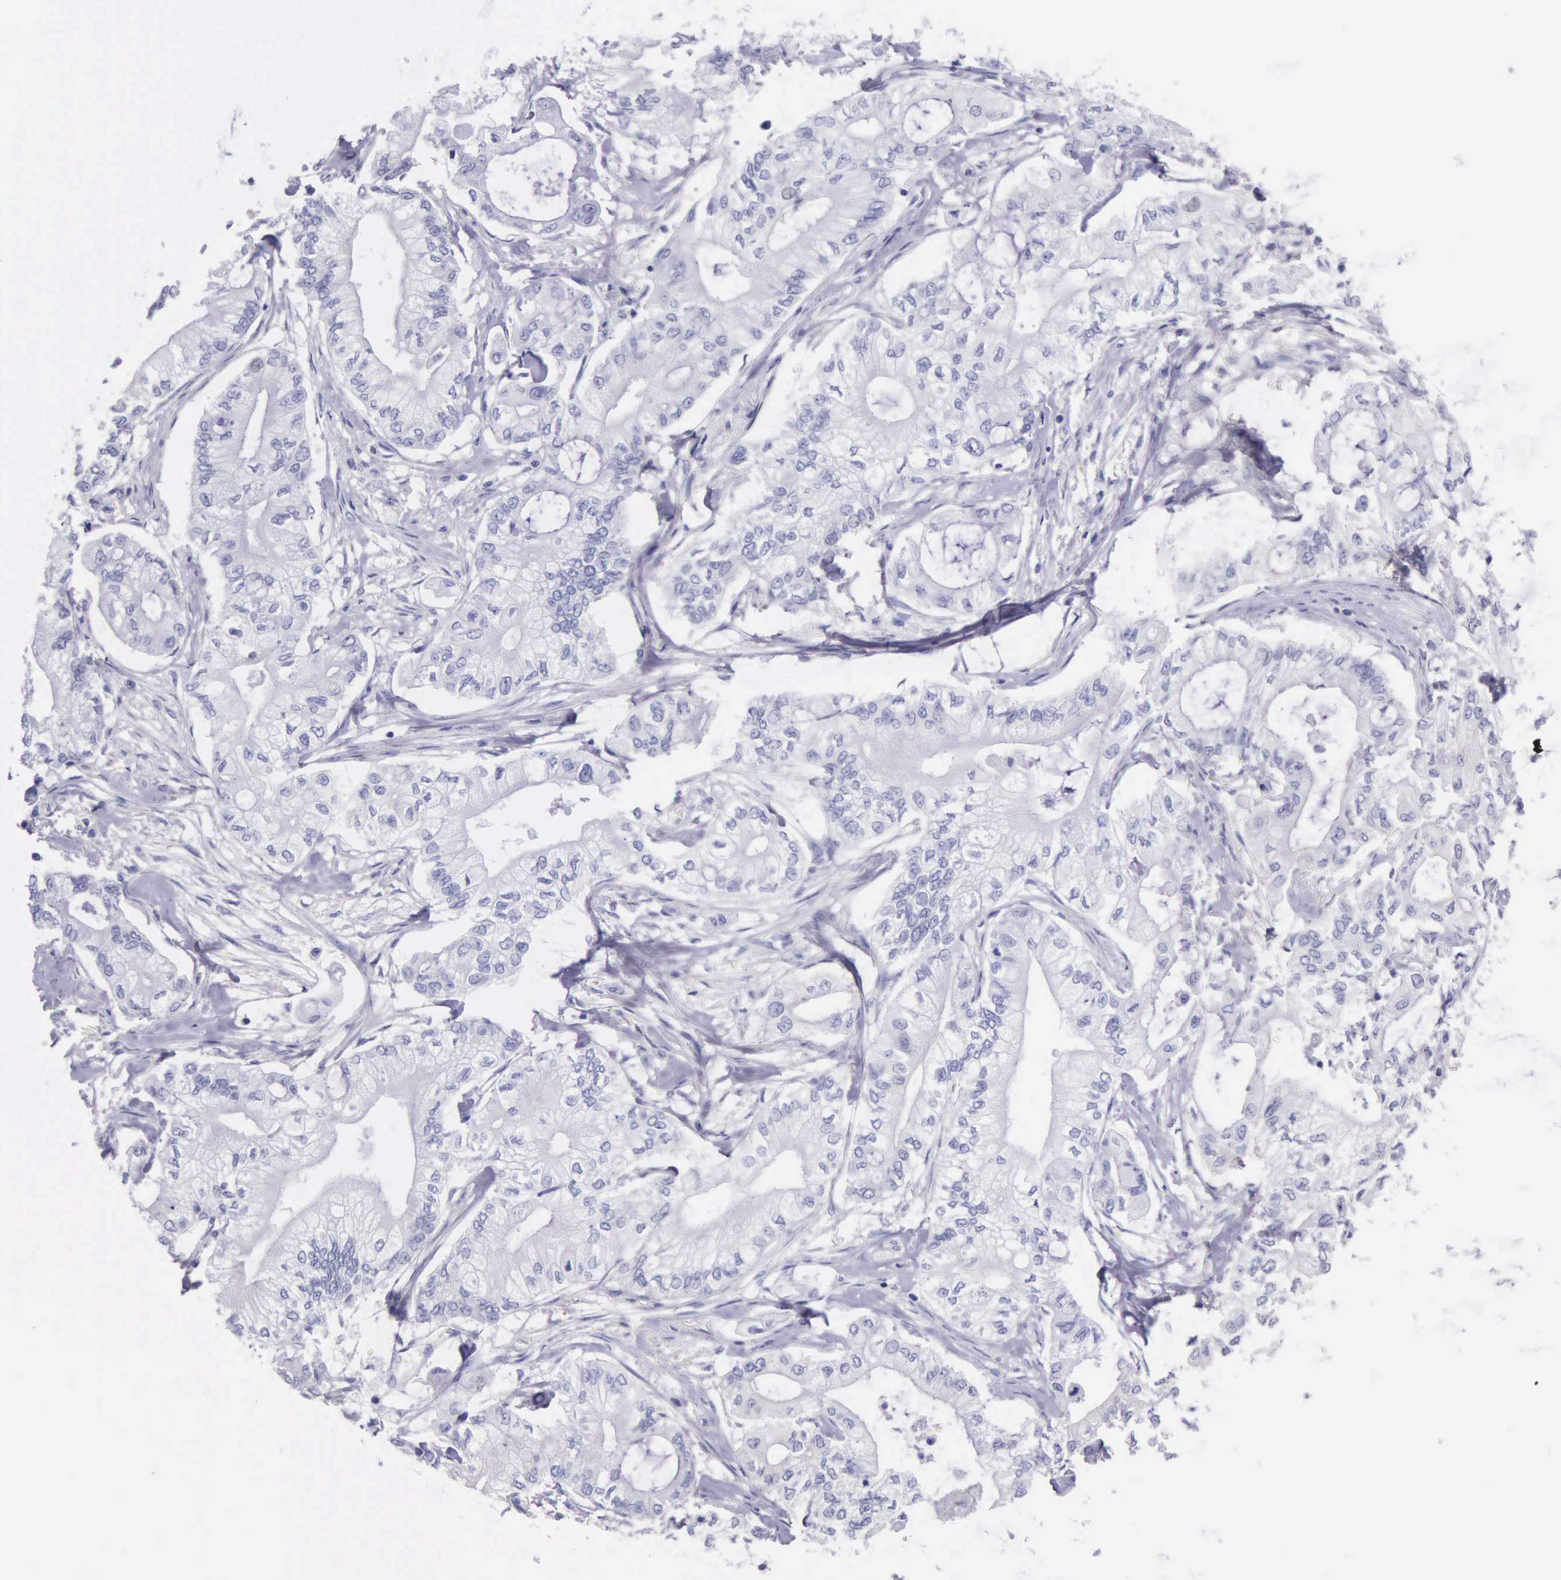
{"staining": {"intensity": "negative", "quantity": "none", "location": "none"}, "tissue": "pancreatic cancer", "cell_type": "Tumor cells", "image_type": "cancer", "snomed": [{"axis": "morphology", "description": "Adenocarcinoma, NOS"}, {"axis": "topography", "description": "Pancreas"}], "caption": "The photomicrograph reveals no significant expression in tumor cells of pancreatic cancer (adenocarcinoma).", "gene": "GSTT2", "patient": {"sex": "male", "age": 79}}